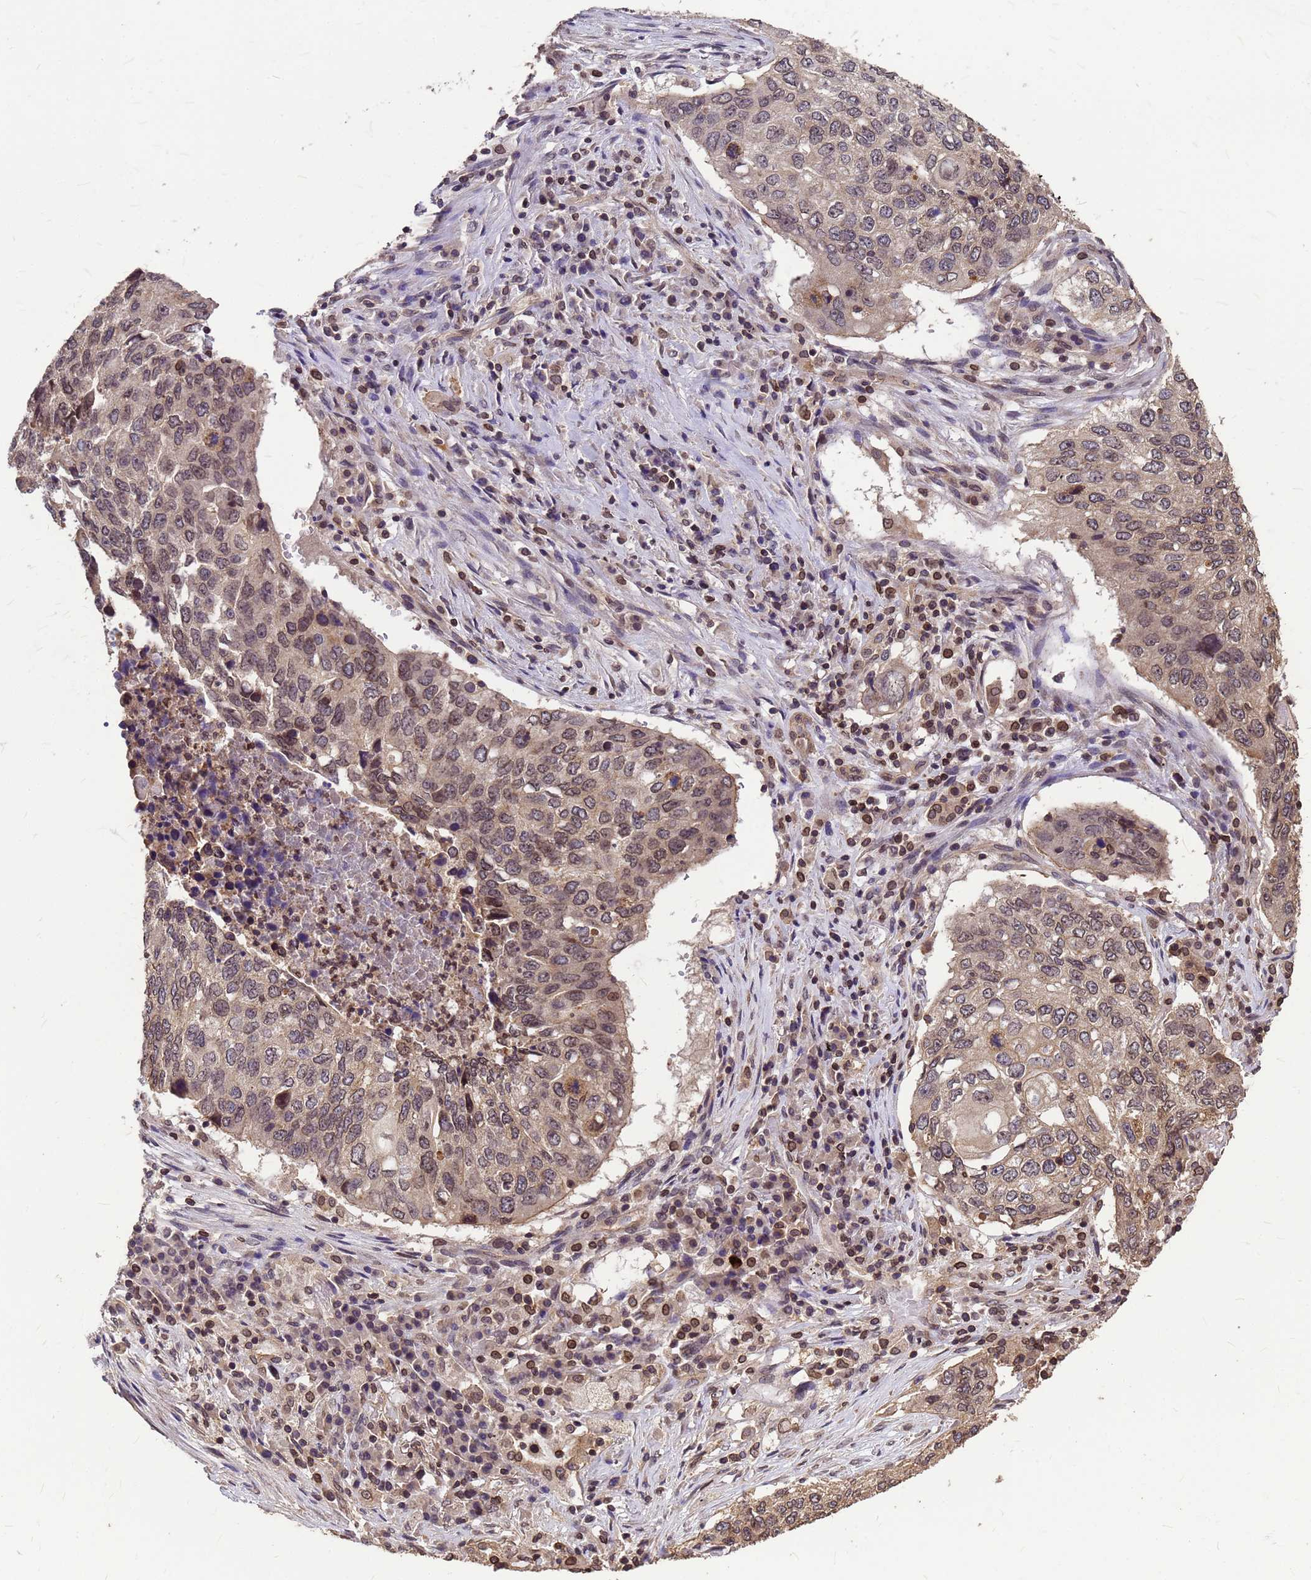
{"staining": {"intensity": "weak", "quantity": "25%-75%", "location": "cytoplasmic/membranous"}, "tissue": "lung cancer", "cell_type": "Tumor cells", "image_type": "cancer", "snomed": [{"axis": "morphology", "description": "Squamous cell carcinoma, NOS"}, {"axis": "topography", "description": "Lung"}], "caption": "An immunohistochemistry micrograph of neoplastic tissue is shown. Protein staining in brown shows weak cytoplasmic/membranous positivity in lung cancer (squamous cell carcinoma) within tumor cells.", "gene": "C1orf35", "patient": {"sex": "female", "age": 63}}